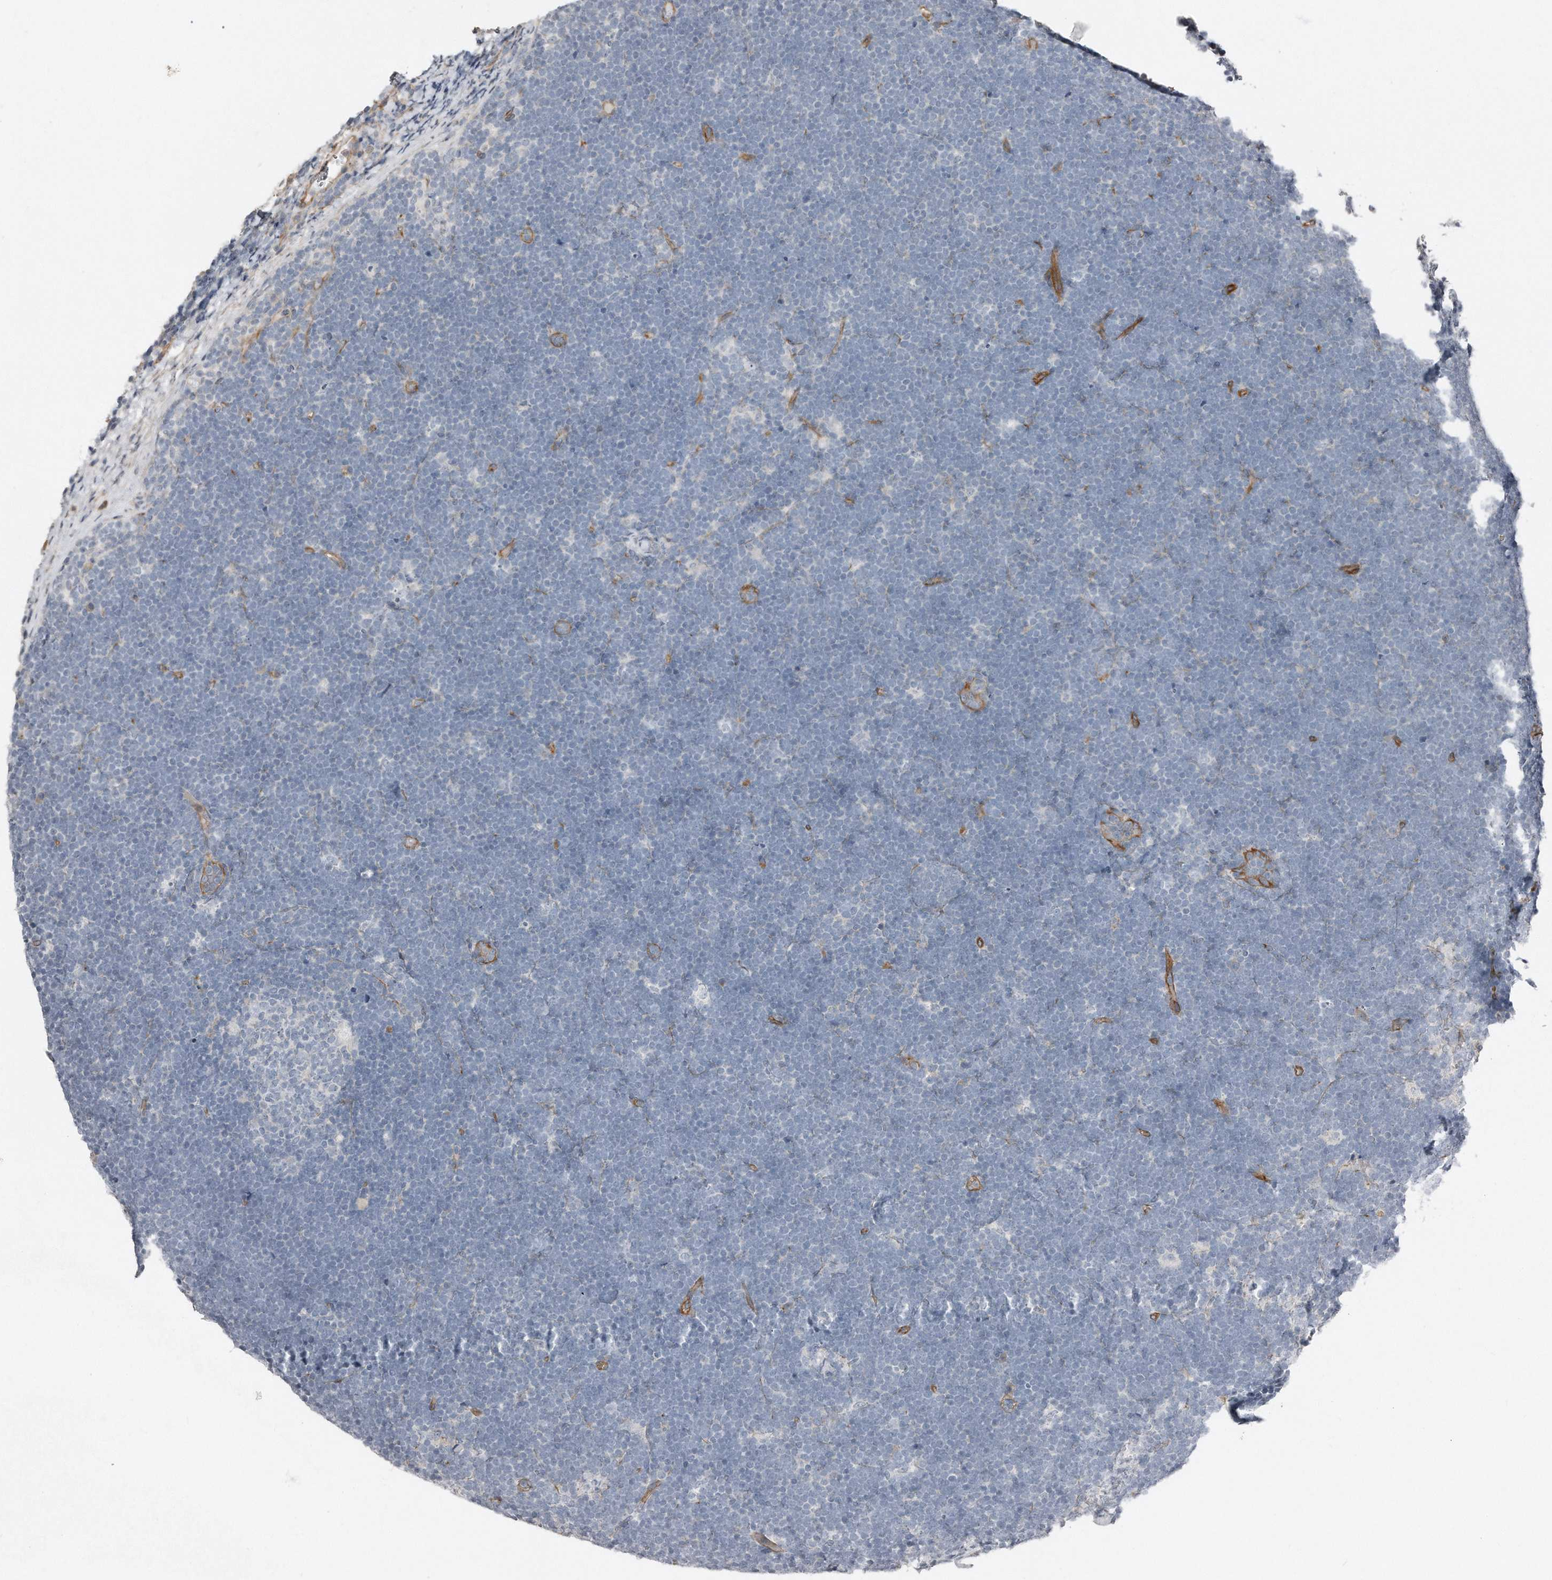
{"staining": {"intensity": "negative", "quantity": "none", "location": "none"}, "tissue": "lymphoma", "cell_type": "Tumor cells", "image_type": "cancer", "snomed": [{"axis": "morphology", "description": "Malignant lymphoma, non-Hodgkin's type, High grade"}, {"axis": "topography", "description": "Lymph node"}], "caption": "IHC image of human malignant lymphoma, non-Hodgkin's type (high-grade) stained for a protein (brown), which exhibits no expression in tumor cells.", "gene": "SNAP47", "patient": {"sex": "male", "age": 13}}